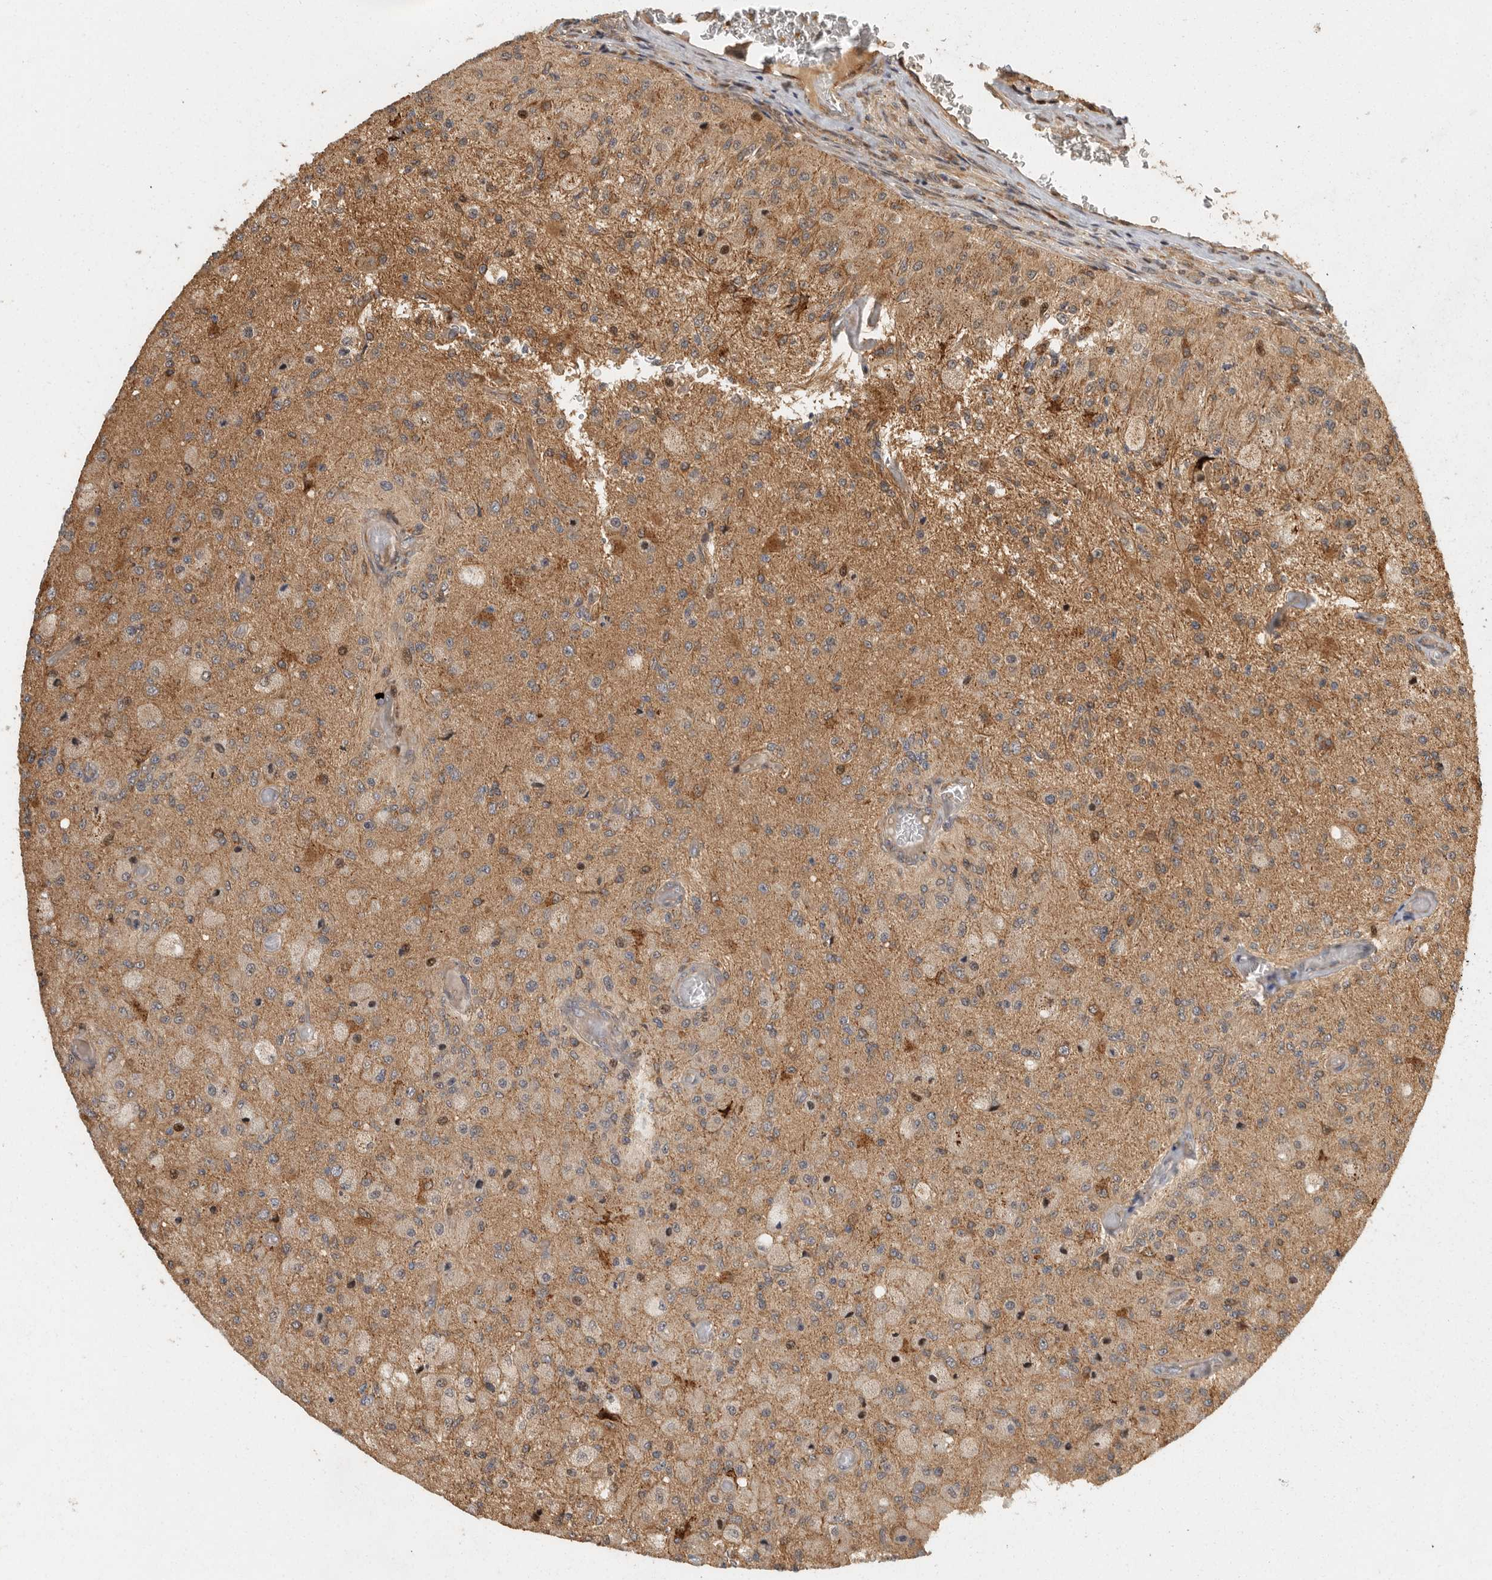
{"staining": {"intensity": "moderate", "quantity": "<25%", "location": "cytoplasmic/membranous"}, "tissue": "glioma", "cell_type": "Tumor cells", "image_type": "cancer", "snomed": [{"axis": "morphology", "description": "Normal tissue, NOS"}, {"axis": "morphology", "description": "Glioma, malignant, High grade"}, {"axis": "topography", "description": "Cerebral cortex"}], "caption": "Tumor cells exhibit low levels of moderate cytoplasmic/membranous positivity in approximately <25% of cells in human glioma.", "gene": "SWT1", "patient": {"sex": "male", "age": 77}}